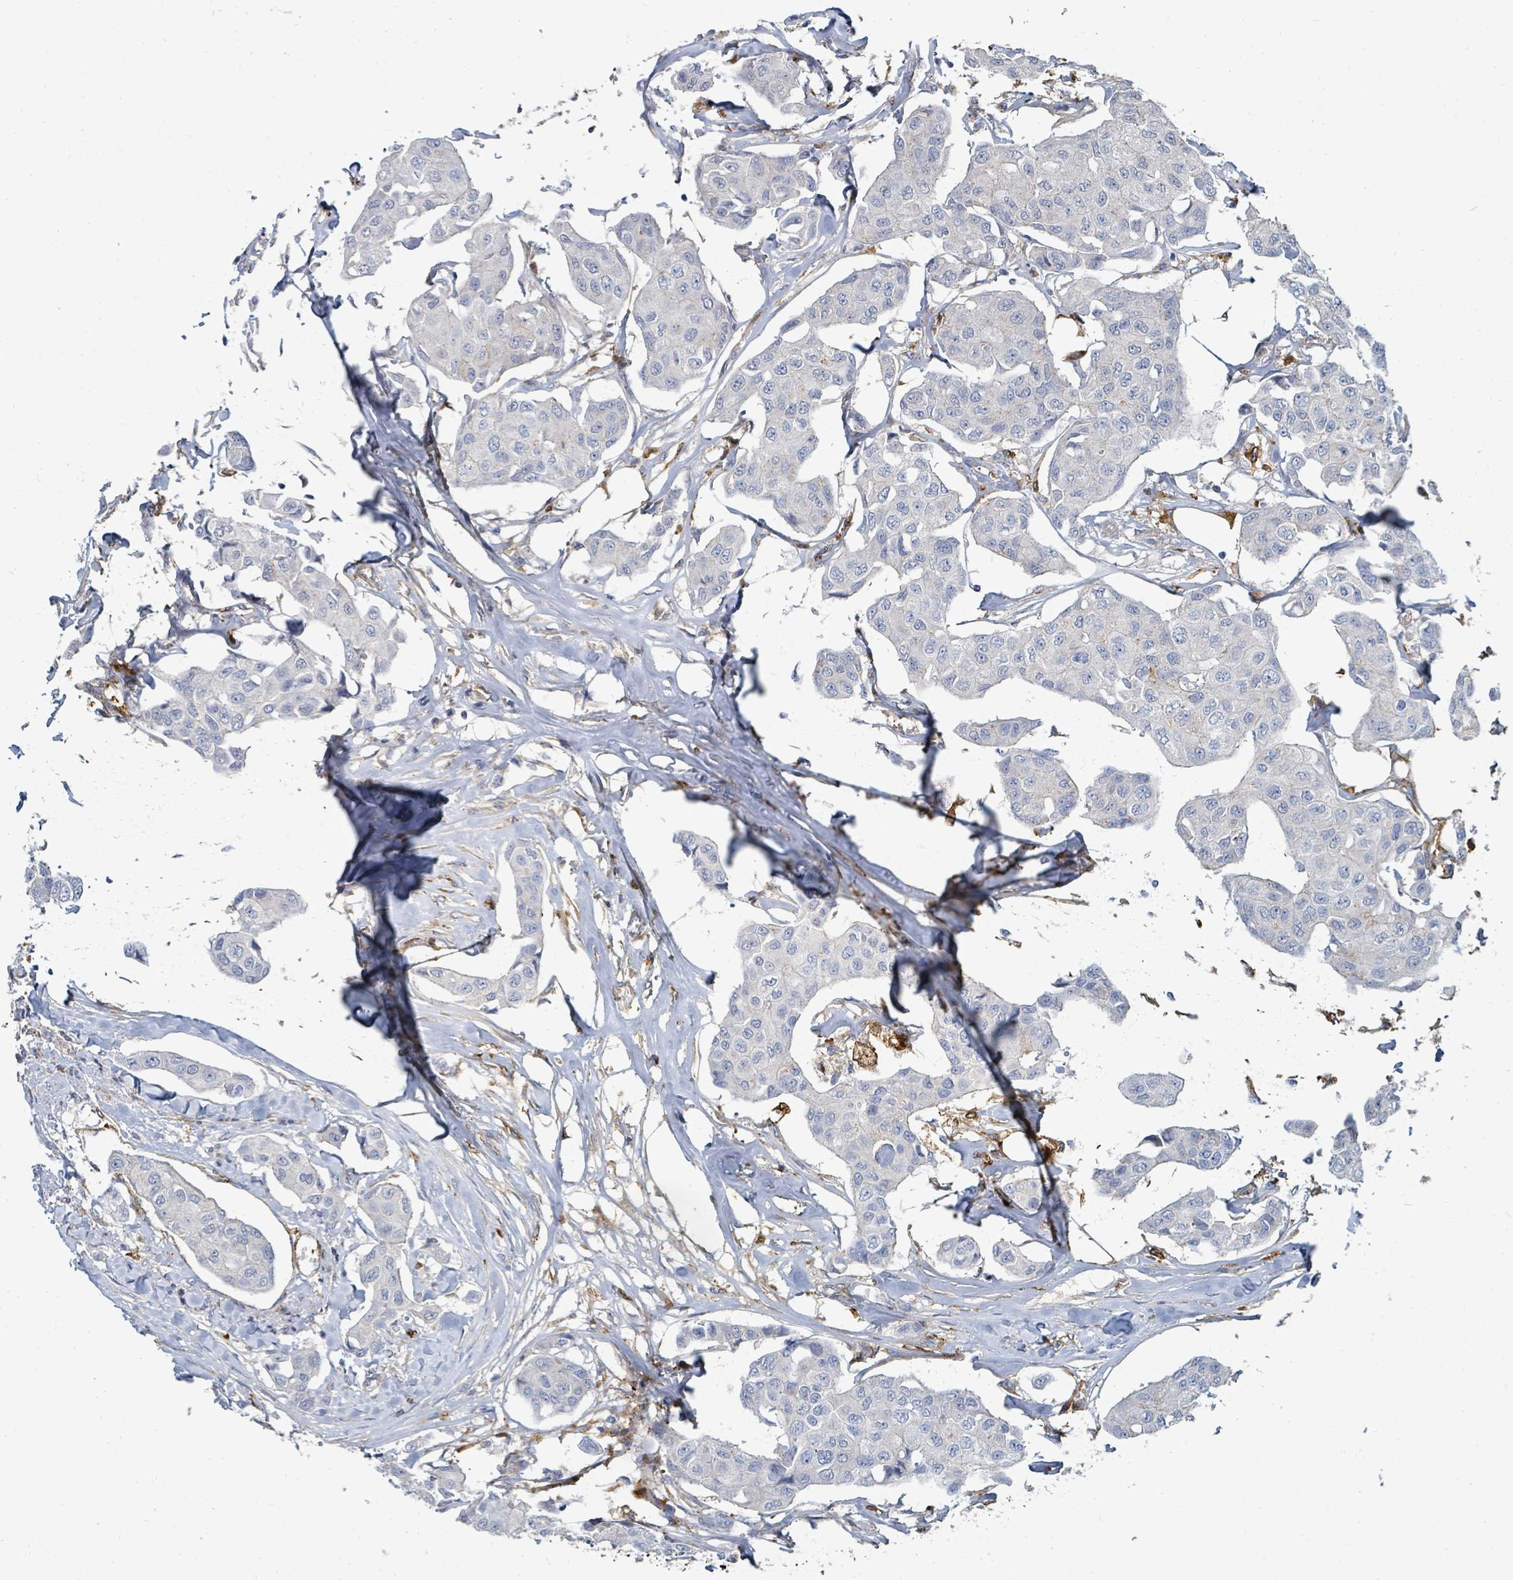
{"staining": {"intensity": "negative", "quantity": "none", "location": "none"}, "tissue": "breast cancer", "cell_type": "Tumor cells", "image_type": "cancer", "snomed": [{"axis": "morphology", "description": "Duct carcinoma"}, {"axis": "topography", "description": "Breast"}, {"axis": "topography", "description": "Lymph node"}], "caption": "A high-resolution histopathology image shows IHC staining of breast cancer, which reveals no significant positivity in tumor cells.", "gene": "IFIT1", "patient": {"sex": "female", "age": 80}}